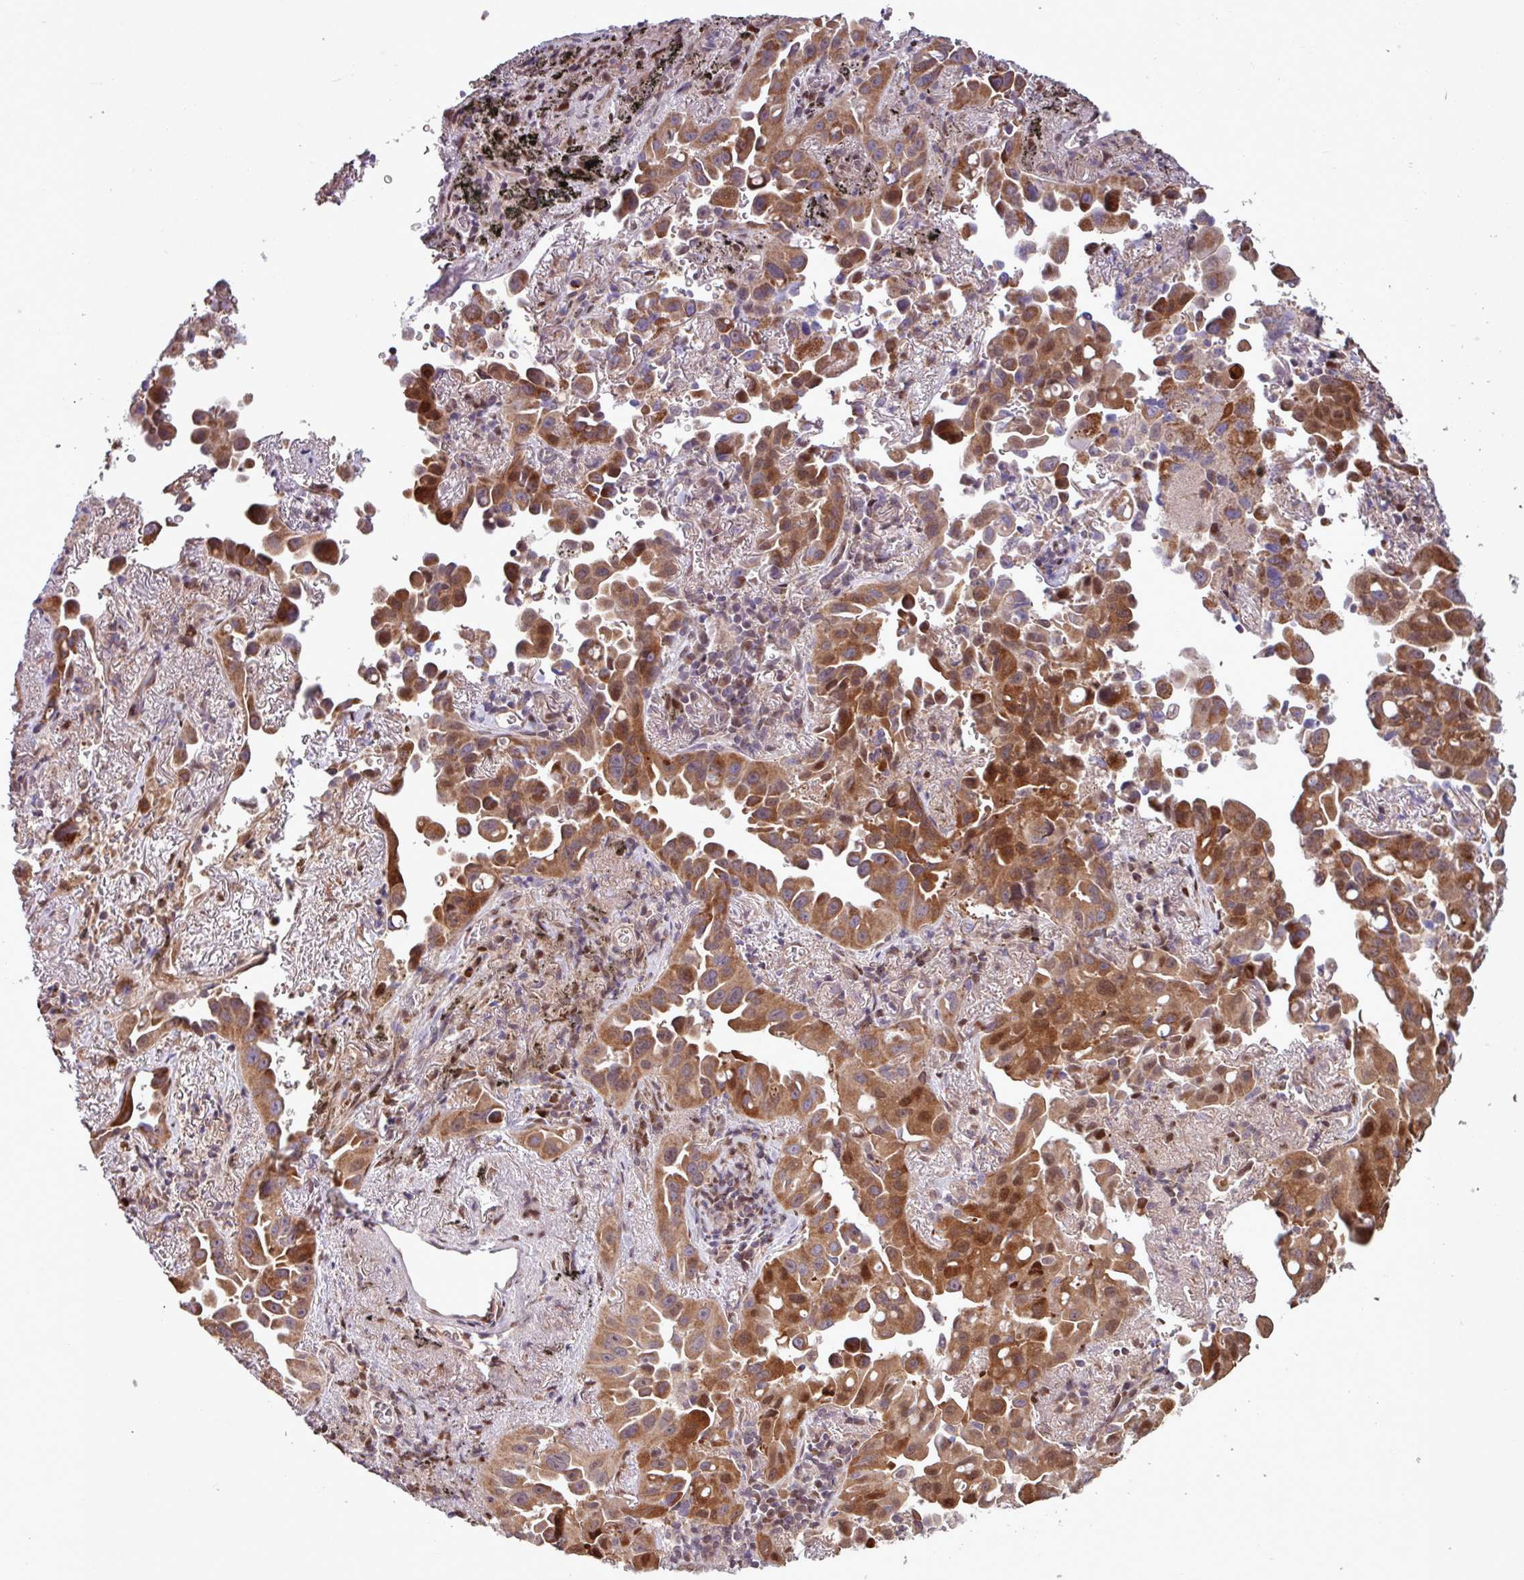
{"staining": {"intensity": "strong", "quantity": ">75%", "location": "cytoplasmic/membranous,nuclear"}, "tissue": "lung cancer", "cell_type": "Tumor cells", "image_type": "cancer", "snomed": [{"axis": "morphology", "description": "Adenocarcinoma, NOS"}, {"axis": "topography", "description": "Lung"}], "caption": "Human adenocarcinoma (lung) stained for a protein (brown) exhibits strong cytoplasmic/membranous and nuclear positive expression in approximately >75% of tumor cells.", "gene": "PDPR", "patient": {"sex": "male", "age": 68}}